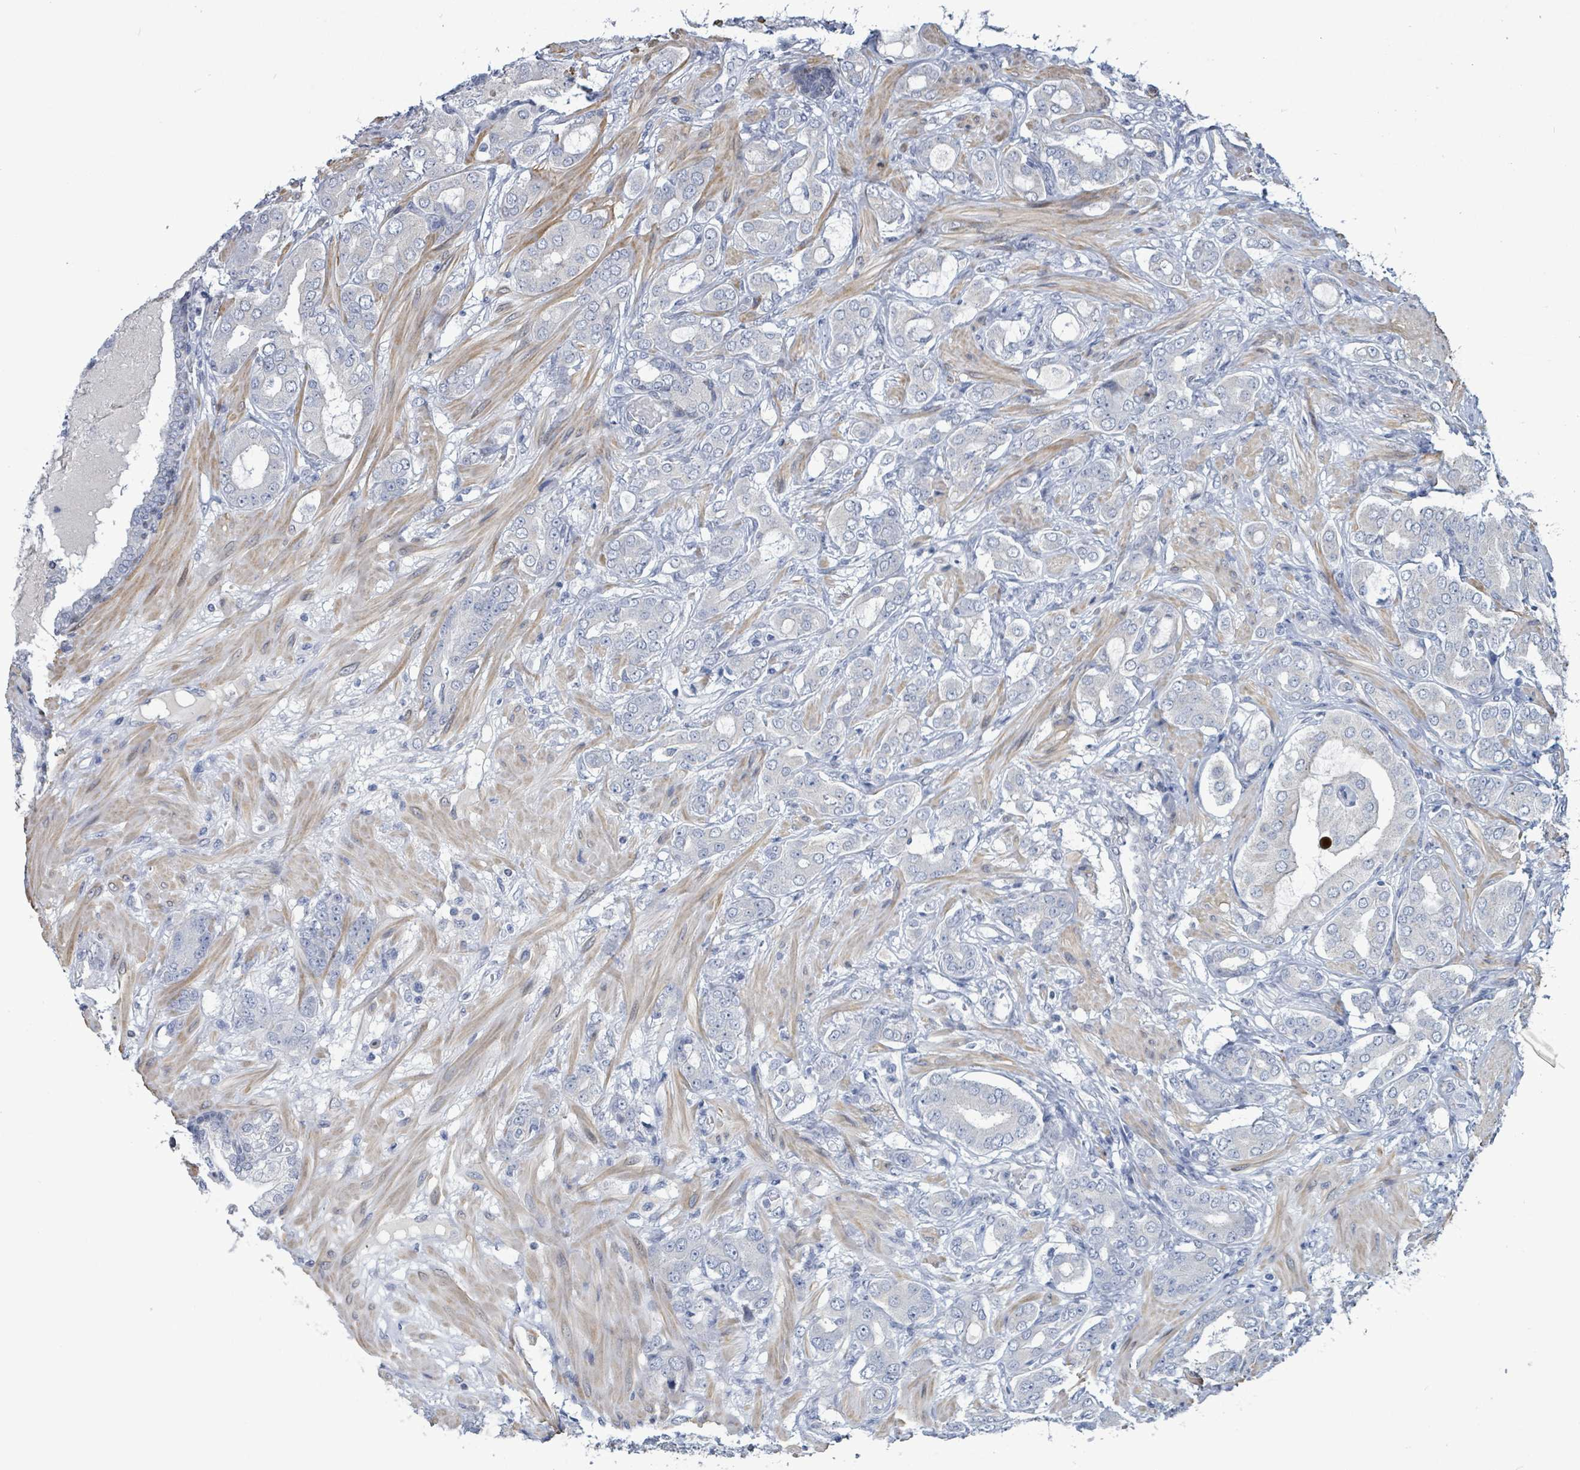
{"staining": {"intensity": "negative", "quantity": "none", "location": "none"}, "tissue": "prostate cancer", "cell_type": "Tumor cells", "image_type": "cancer", "snomed": [{"axis": "morphology", "description": "Adenocarcinoma, Low grade"}, {"axis": "topography", "description": "Prostate"}], "caption": "Tumor cells are negative for protein expression in human prostate cancer.", "gene": "NTN3", "patient": {"sex": "male", "age": 57}}